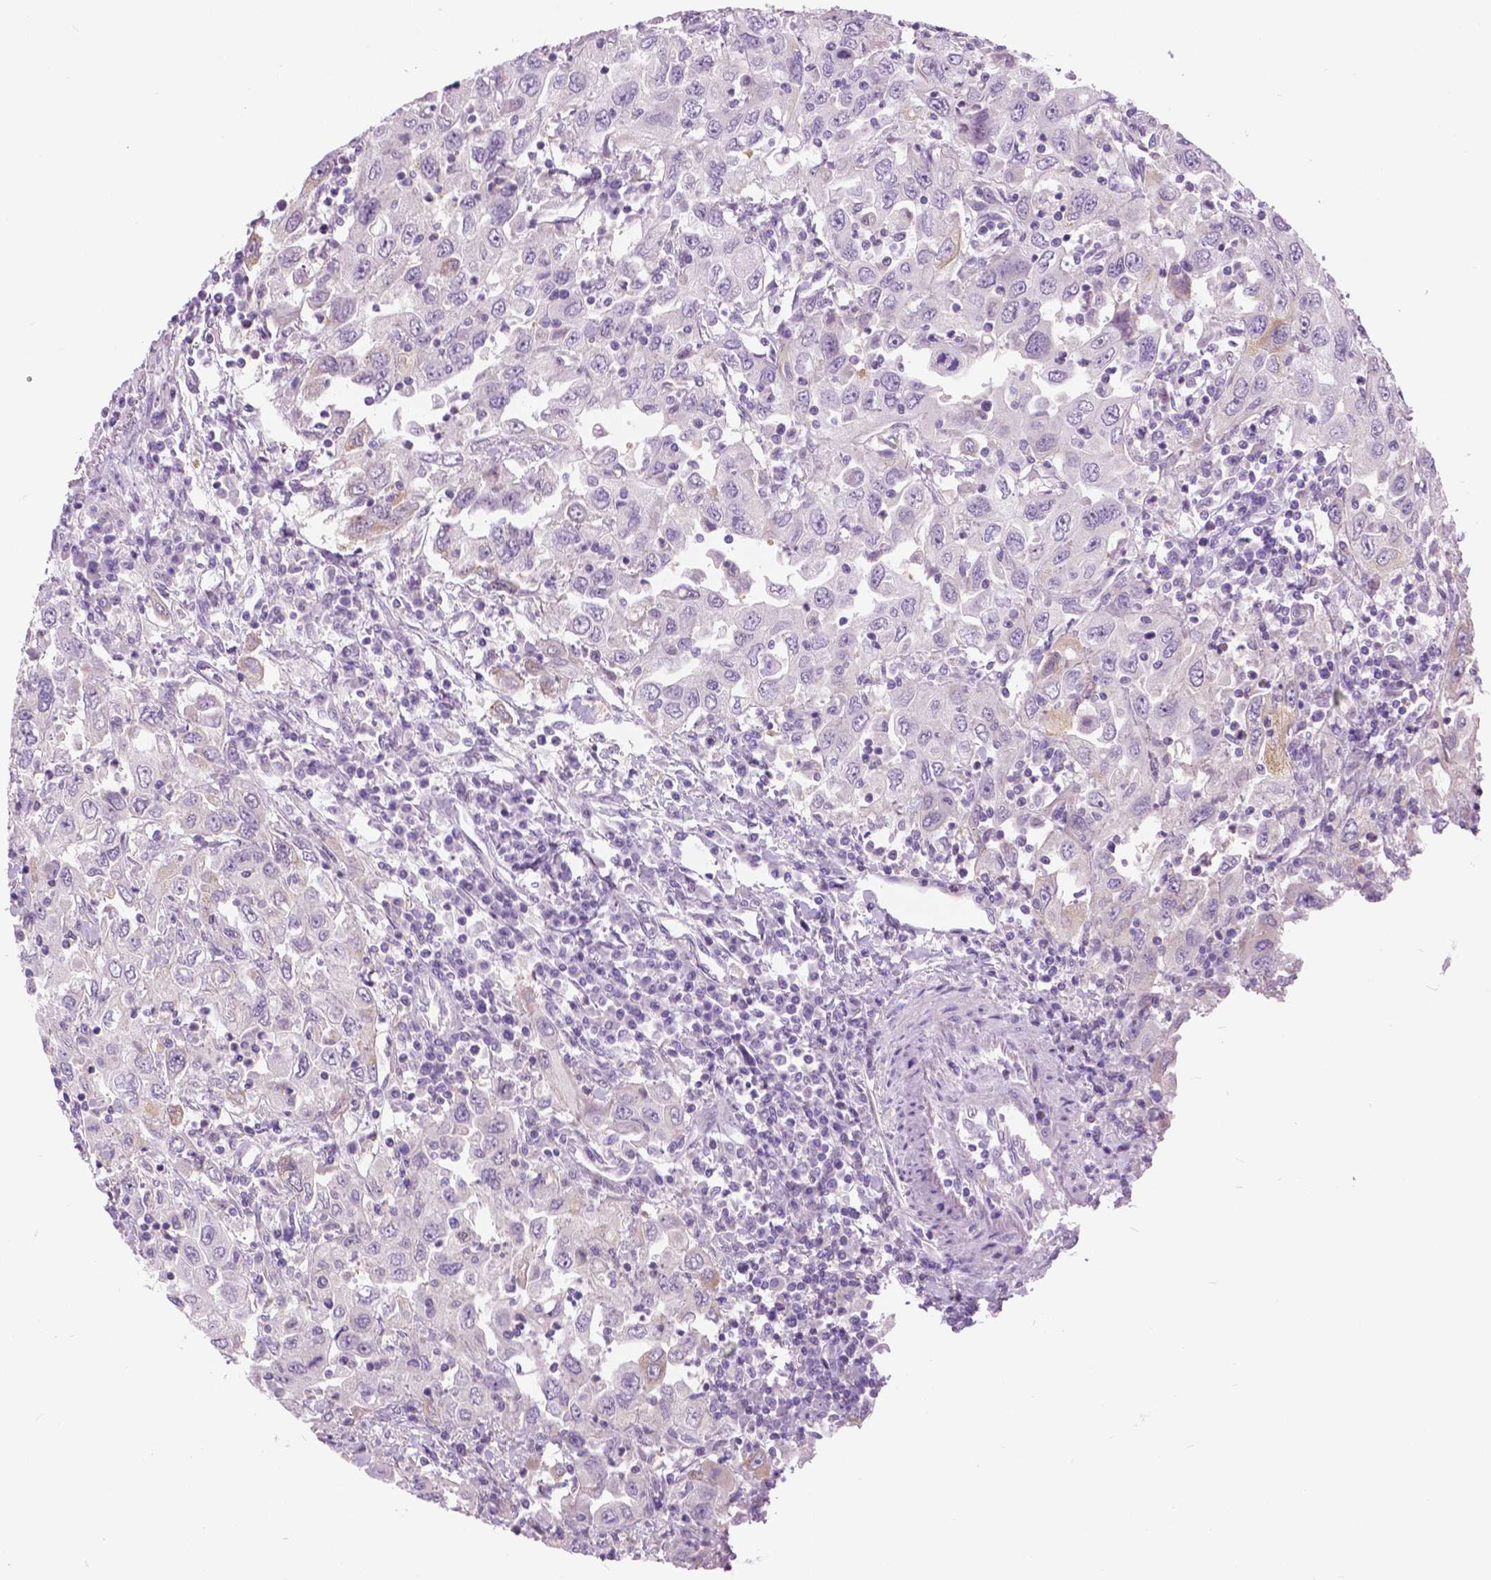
{"staining": {"intensity": "negative", "quantity": "none", "location": "none"}, "tissue": "urothelial cancer", "cell_type": "Tumor cells", "image_type": "cancer", "snomed": [{"axis": "morphology", "description": "Urothelial carcinoma, High grade"}, {"axis": "topography", "description": "Urinary bladder"}], "caption": "Urothelial cancer stained for a protein using immunohistochemistry (IHC) demonstrates no positivity tumor cells.", "gene": "TP53TG5", "patient": {"sex": "male", "age": 76}}